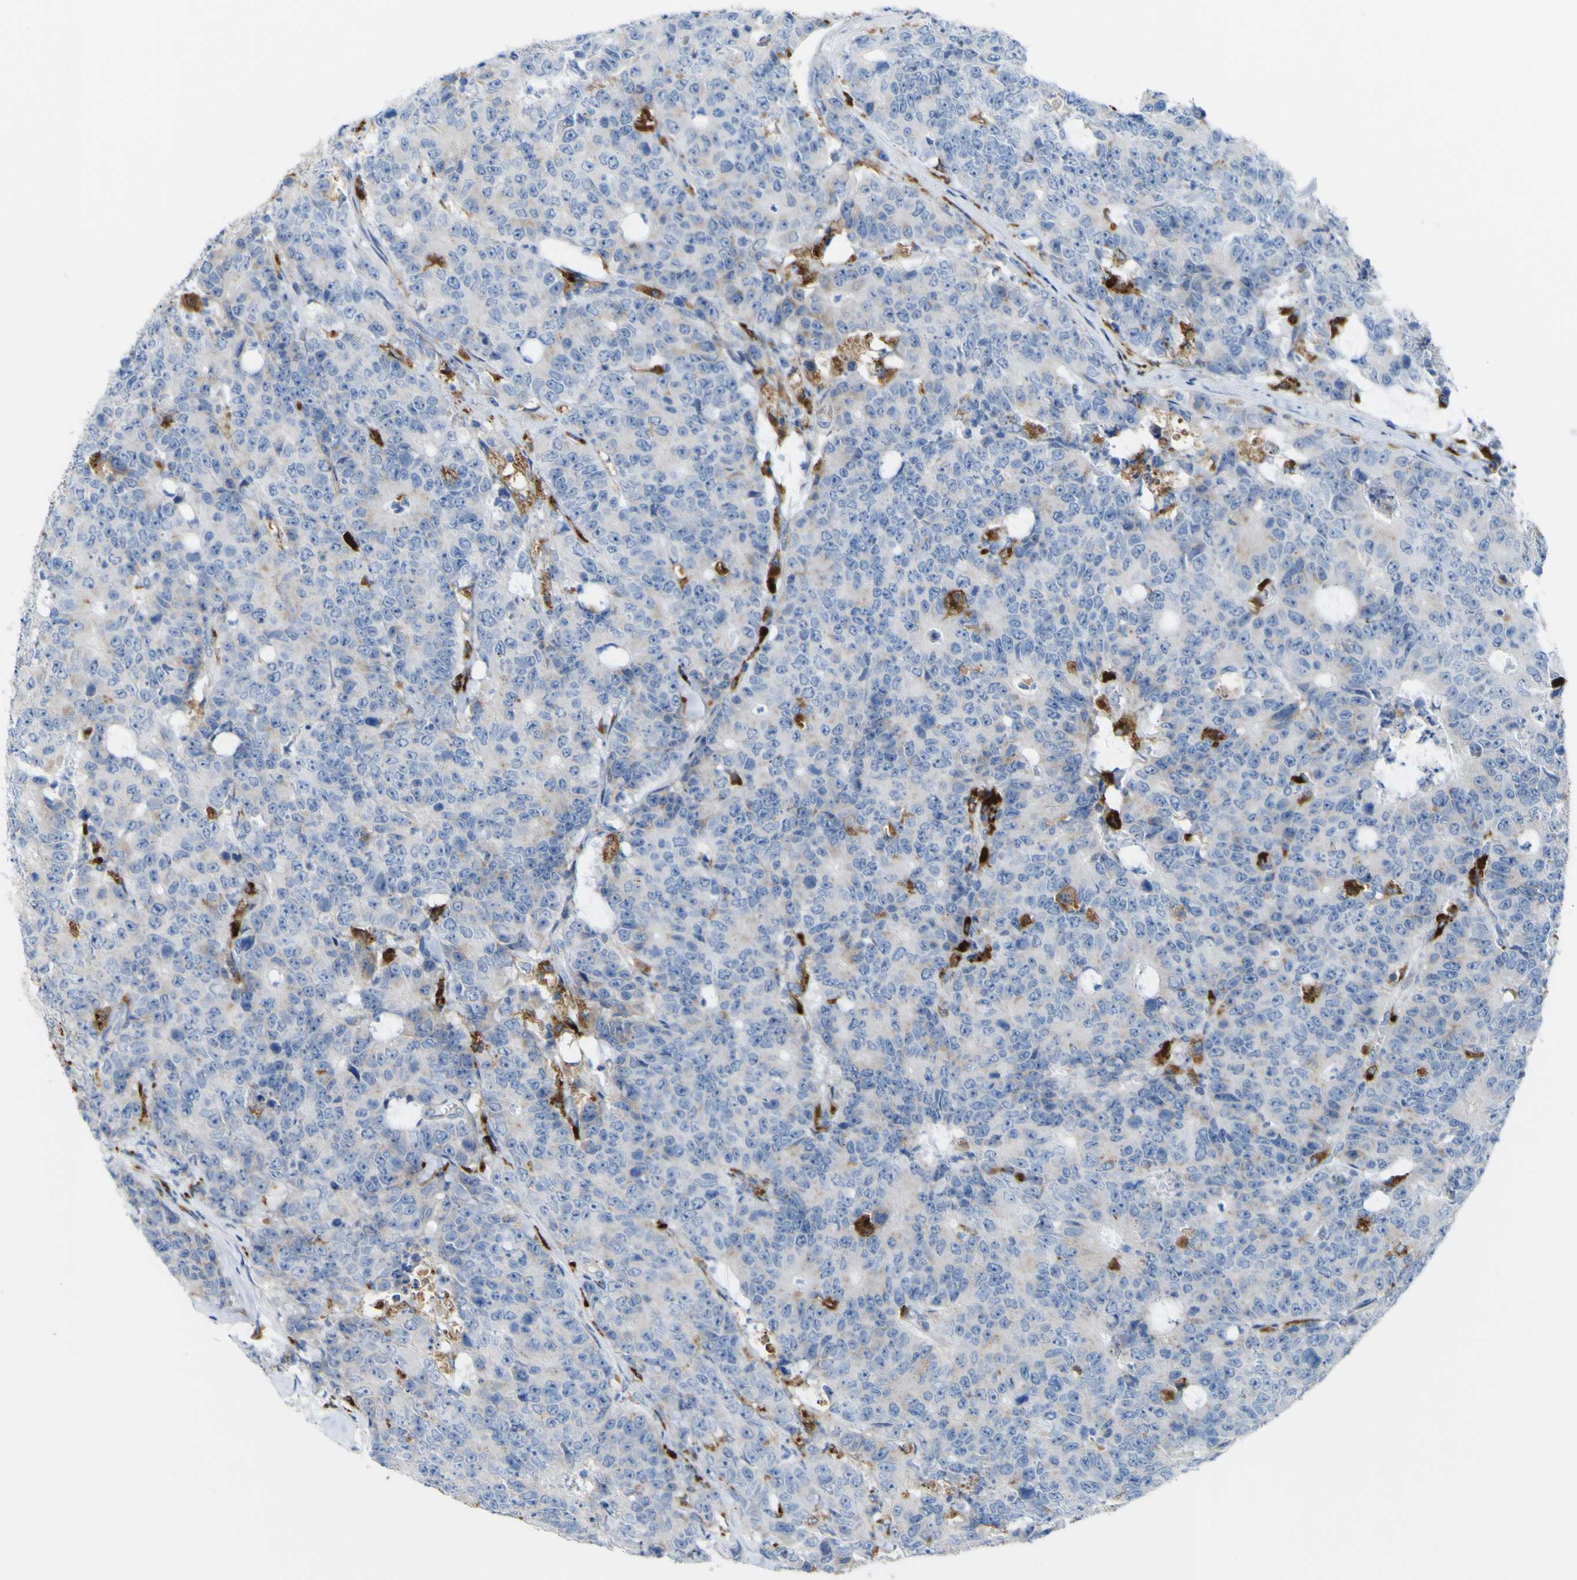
{"staining": {"intensity": "weak", "quantity": "<25%", "location": "cytoplasmic/membranous"}, "tissue": "colorectal cancer", "cell_type": "Tumor cells", "image_type": "cancer", "snomed": [{"axis": "morphology", "description": "Adenocarcinoma, NOS"}, {"axis": "topography", "description": "Colon"}], "caption": "Tumor cells are negative for protein expression in human colorectal adenocarcinoma. (Stains: DAB immunohistochemistry with hematoxylin counter stain, Microscopy: brightfield microscopy at high magnification).", "gene": "PLD3", "patient": {"sex": "female", "age": 86}}